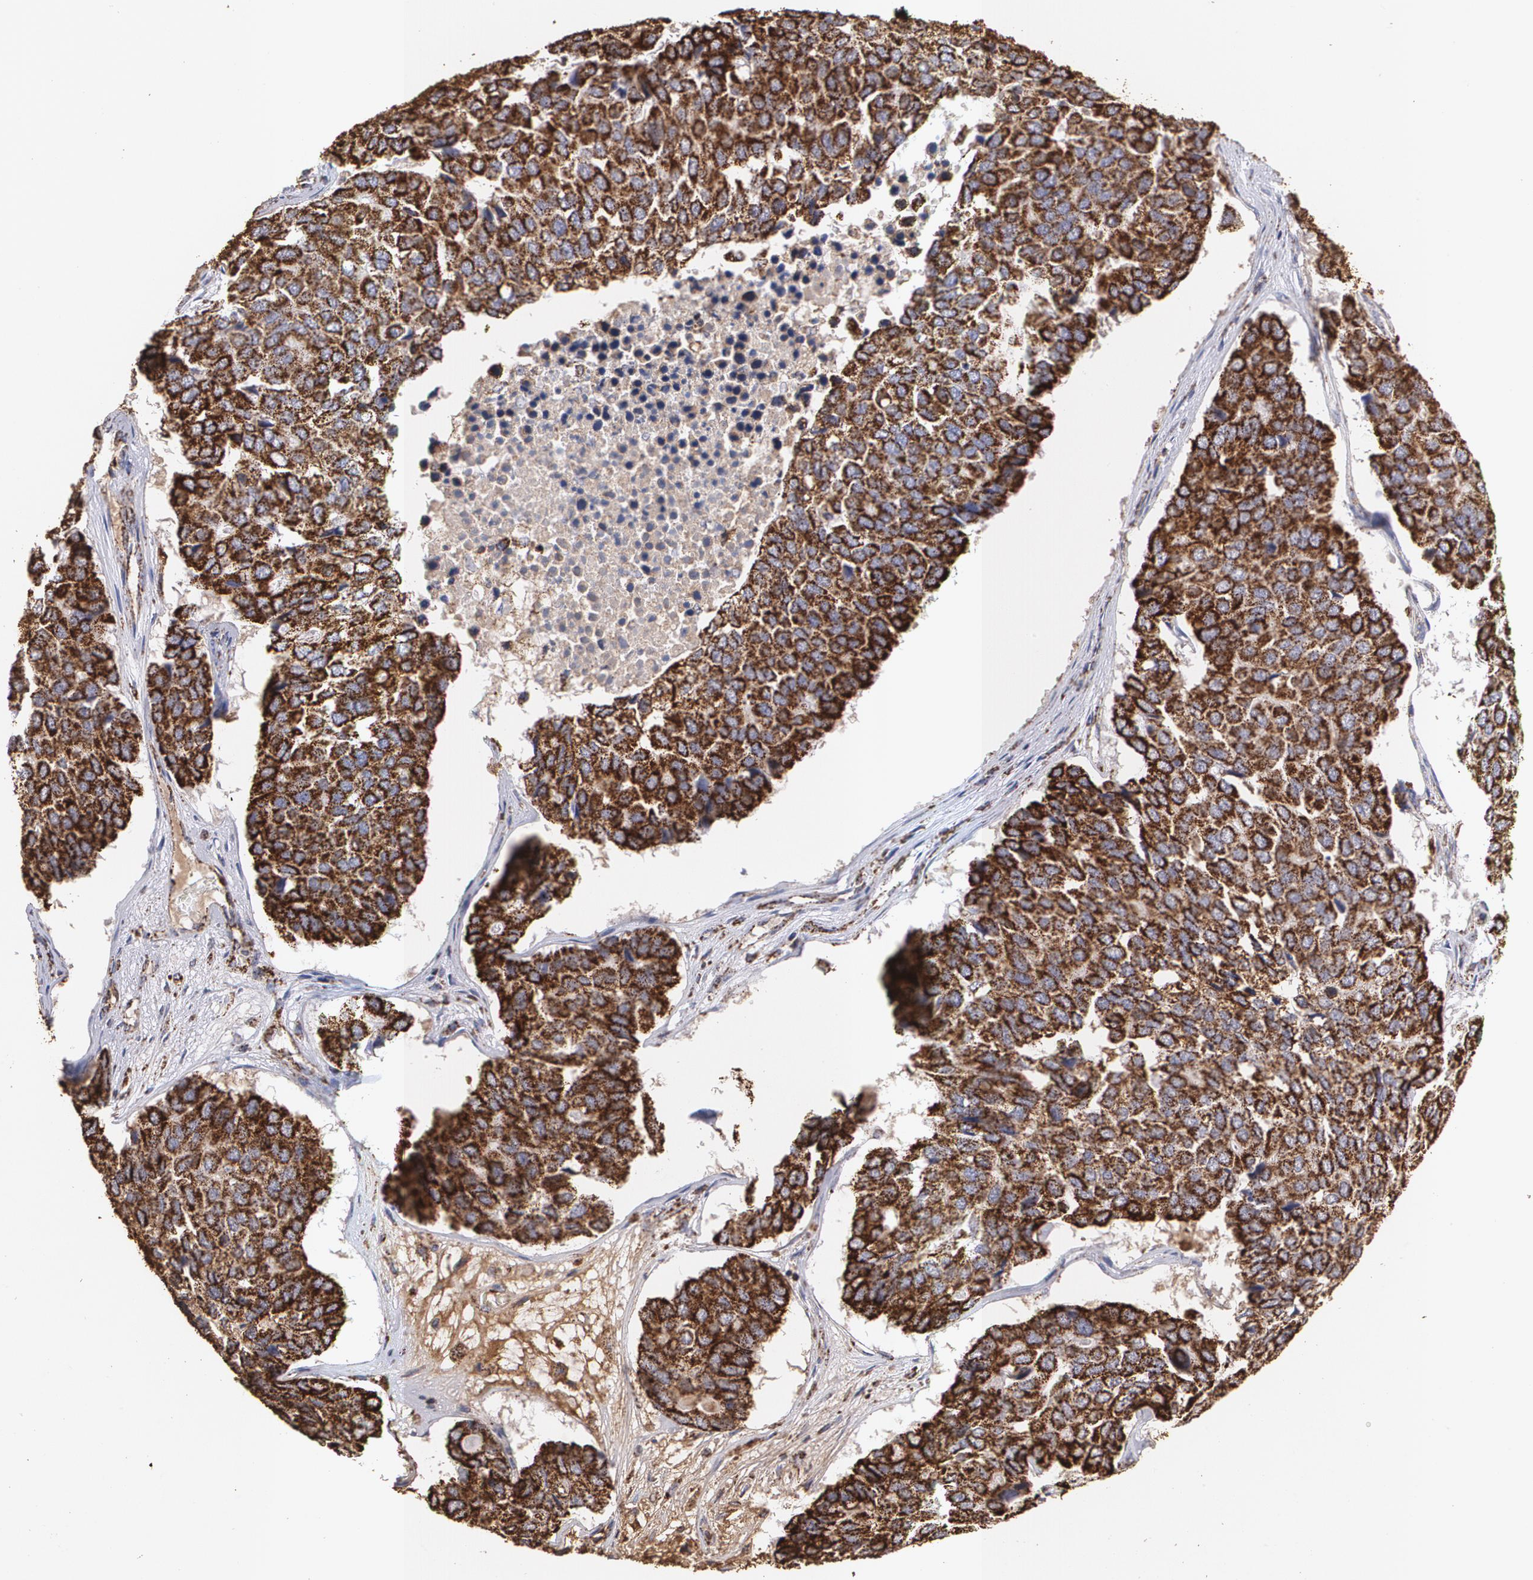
{"staining": {"intensity": "strong", "quantity": ">75%", "location": "cytoplasmic/membranous"}, "tissue": "pancreatic cancer", "cell_type": "Tumor cells", "image_type": "cancer", "snomed": [{"axis": "morphology", "description": "Adenocarcinoma, NOS"}, {"axis": "topography", "description": "Pancreas"}], "caption": "IHC micrograph of human pancreatic cancer stained for a protein (brown), which exhibits high levels of strong cytoplasmic/membranous staining in about >75% of tumor cells.", "gene": "HSPD1", "patient": {"sex": "male", "age": 50}}